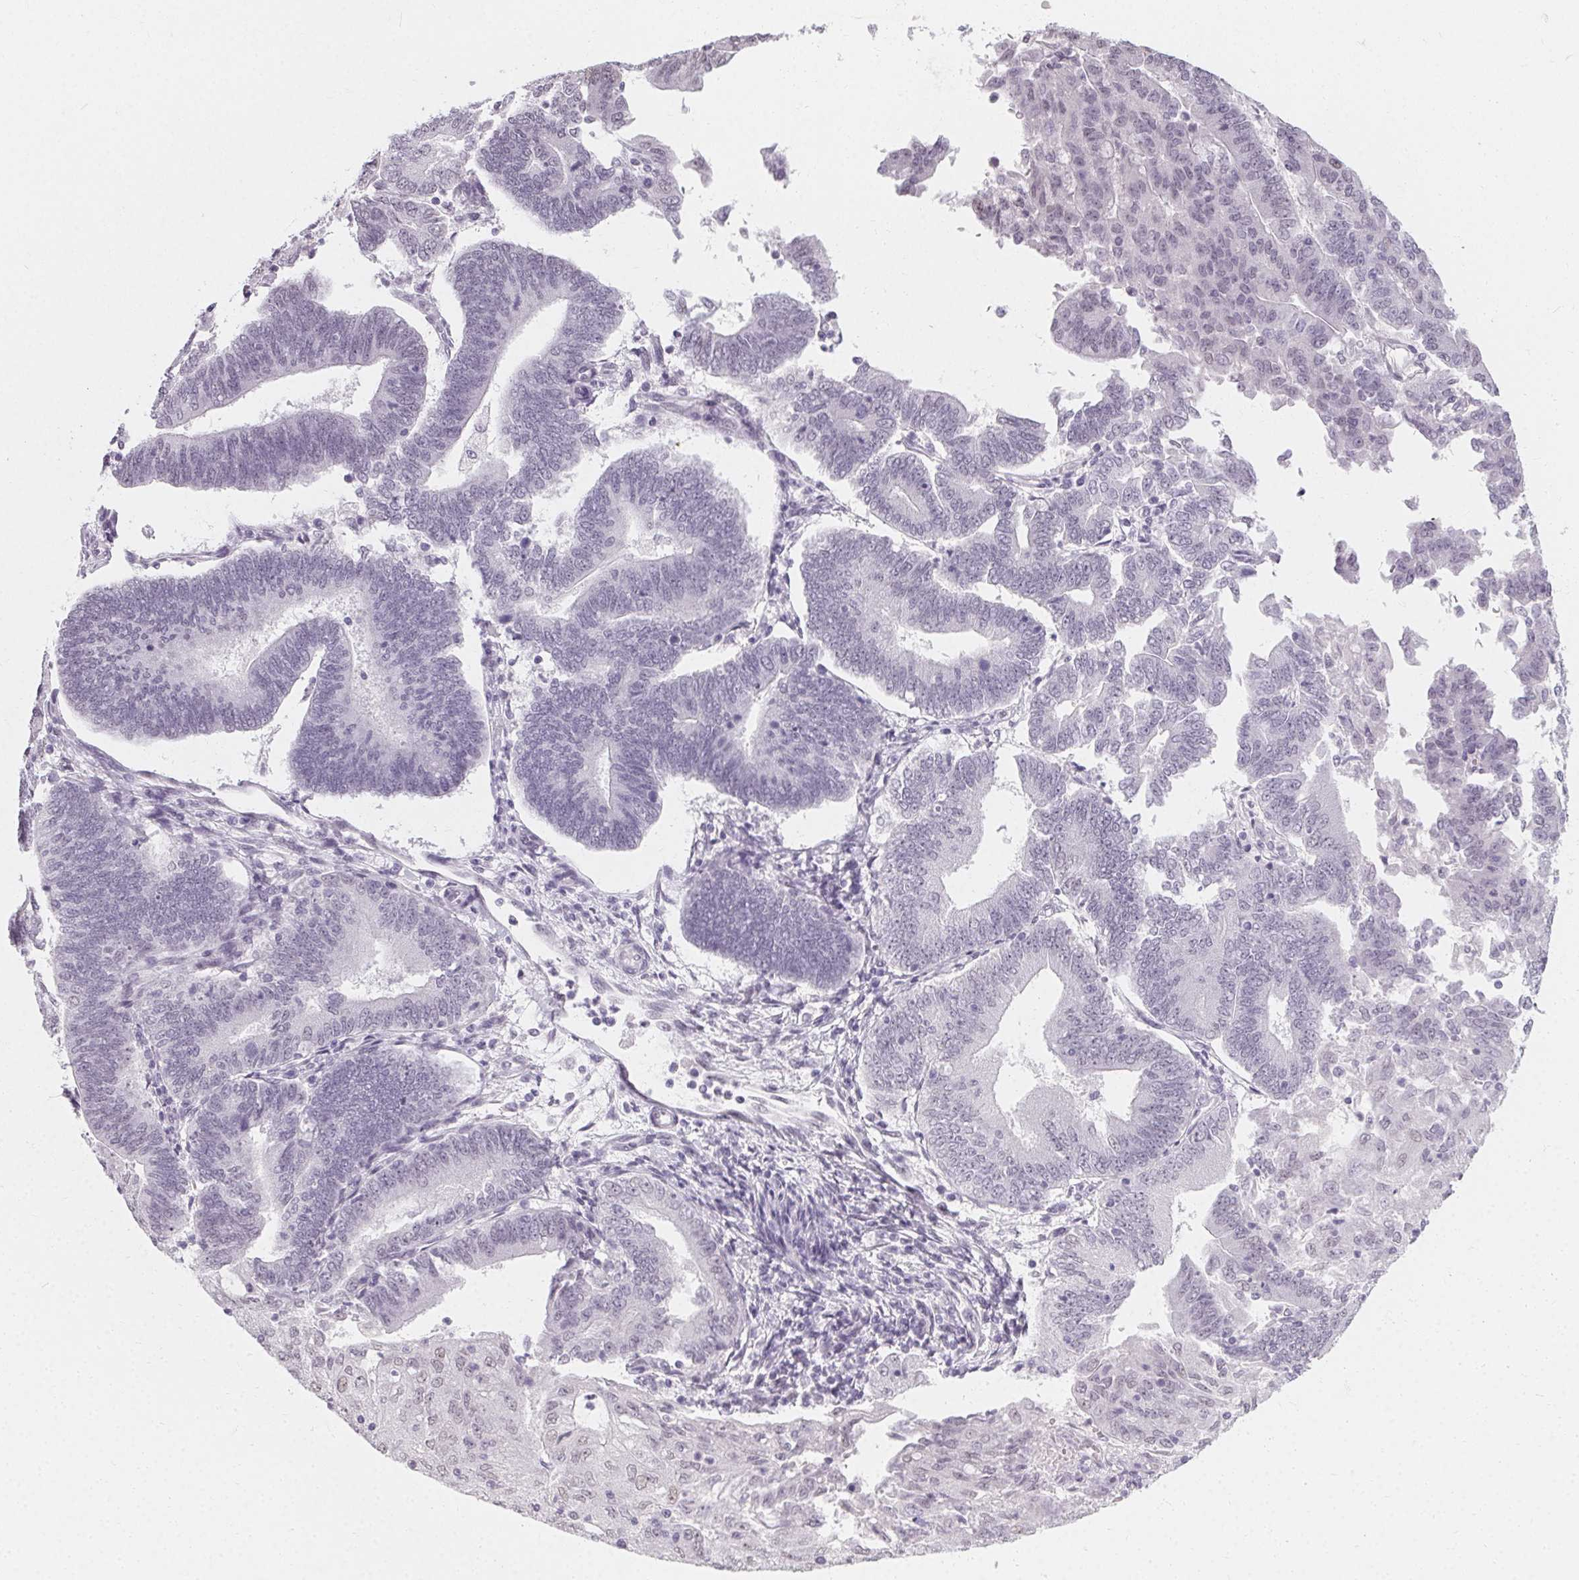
{"staining": {"intensity": "negative", "quantity": "none", "location": "none"}, "tissue": "endometrial cancer", "cell_type": "Tumor cells", "image_type": "cancer", "snomed": [{"axis": "morphology", "description": "Adenocarcinoma, NOS"}, {"axis": "topography", "description": "Endometrium"}], "caption": "Immunohistochemistry (IHC) image of neoplastic tissue: human endometrial cancer stained with DAB exhibits no significant protein staining in tumor cells.", "gene": "SYNPR", "patient": {"sex": "female", "age": 70}}